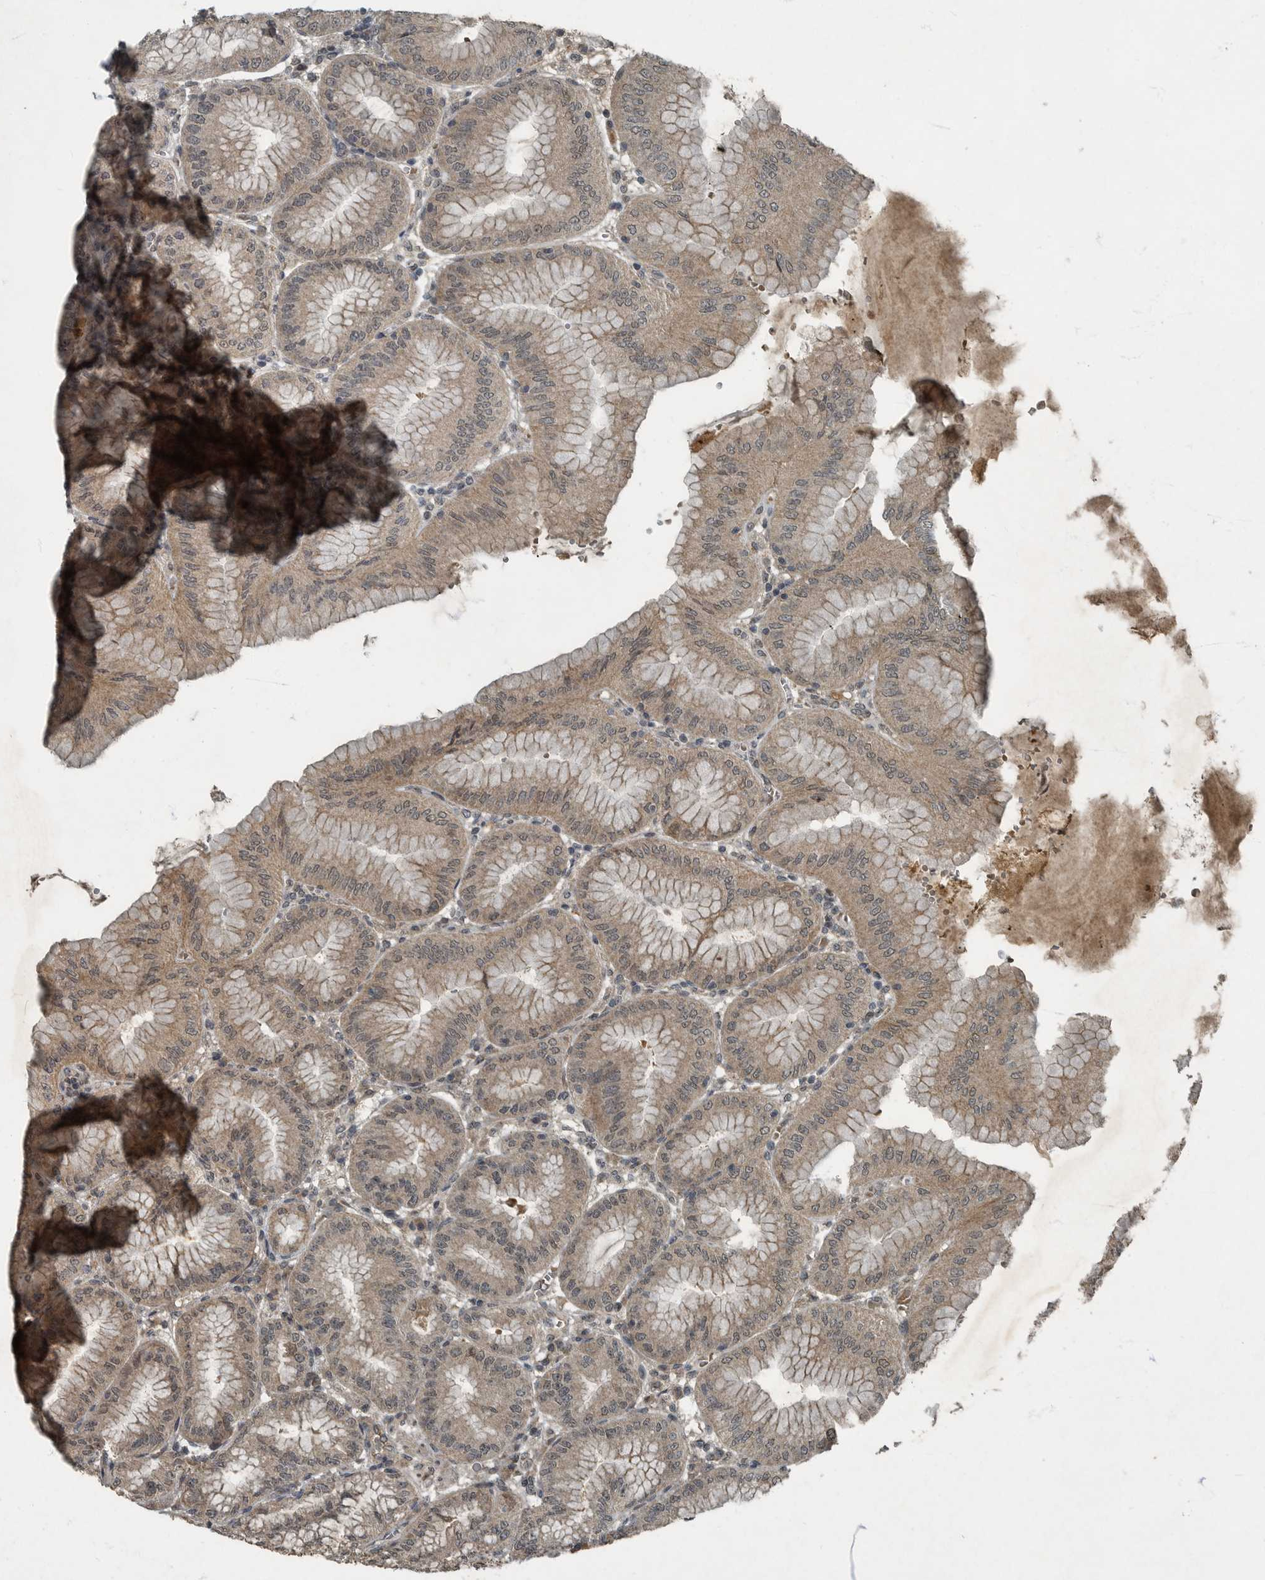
{"staining": {"intensity": "weak", "quantity": ">75%", "location": "cytoplasmic/membranous"}, "tissue": "stomach", "cell_type": "Glandular cells", "image_type": "normal", "snomed": [{"axis": "morphology", "description": "Normal tissue, NOS"}, {"axis": "topography", "description": "Stomach, lower"}], "caption": "Glandular cells display low levels of weak cytoplasmic/membranous positivity in about >75% of cells in unremarkable stomach.", "gene": "FOXO1", "patient": {"sex": "male", "age": 71}}